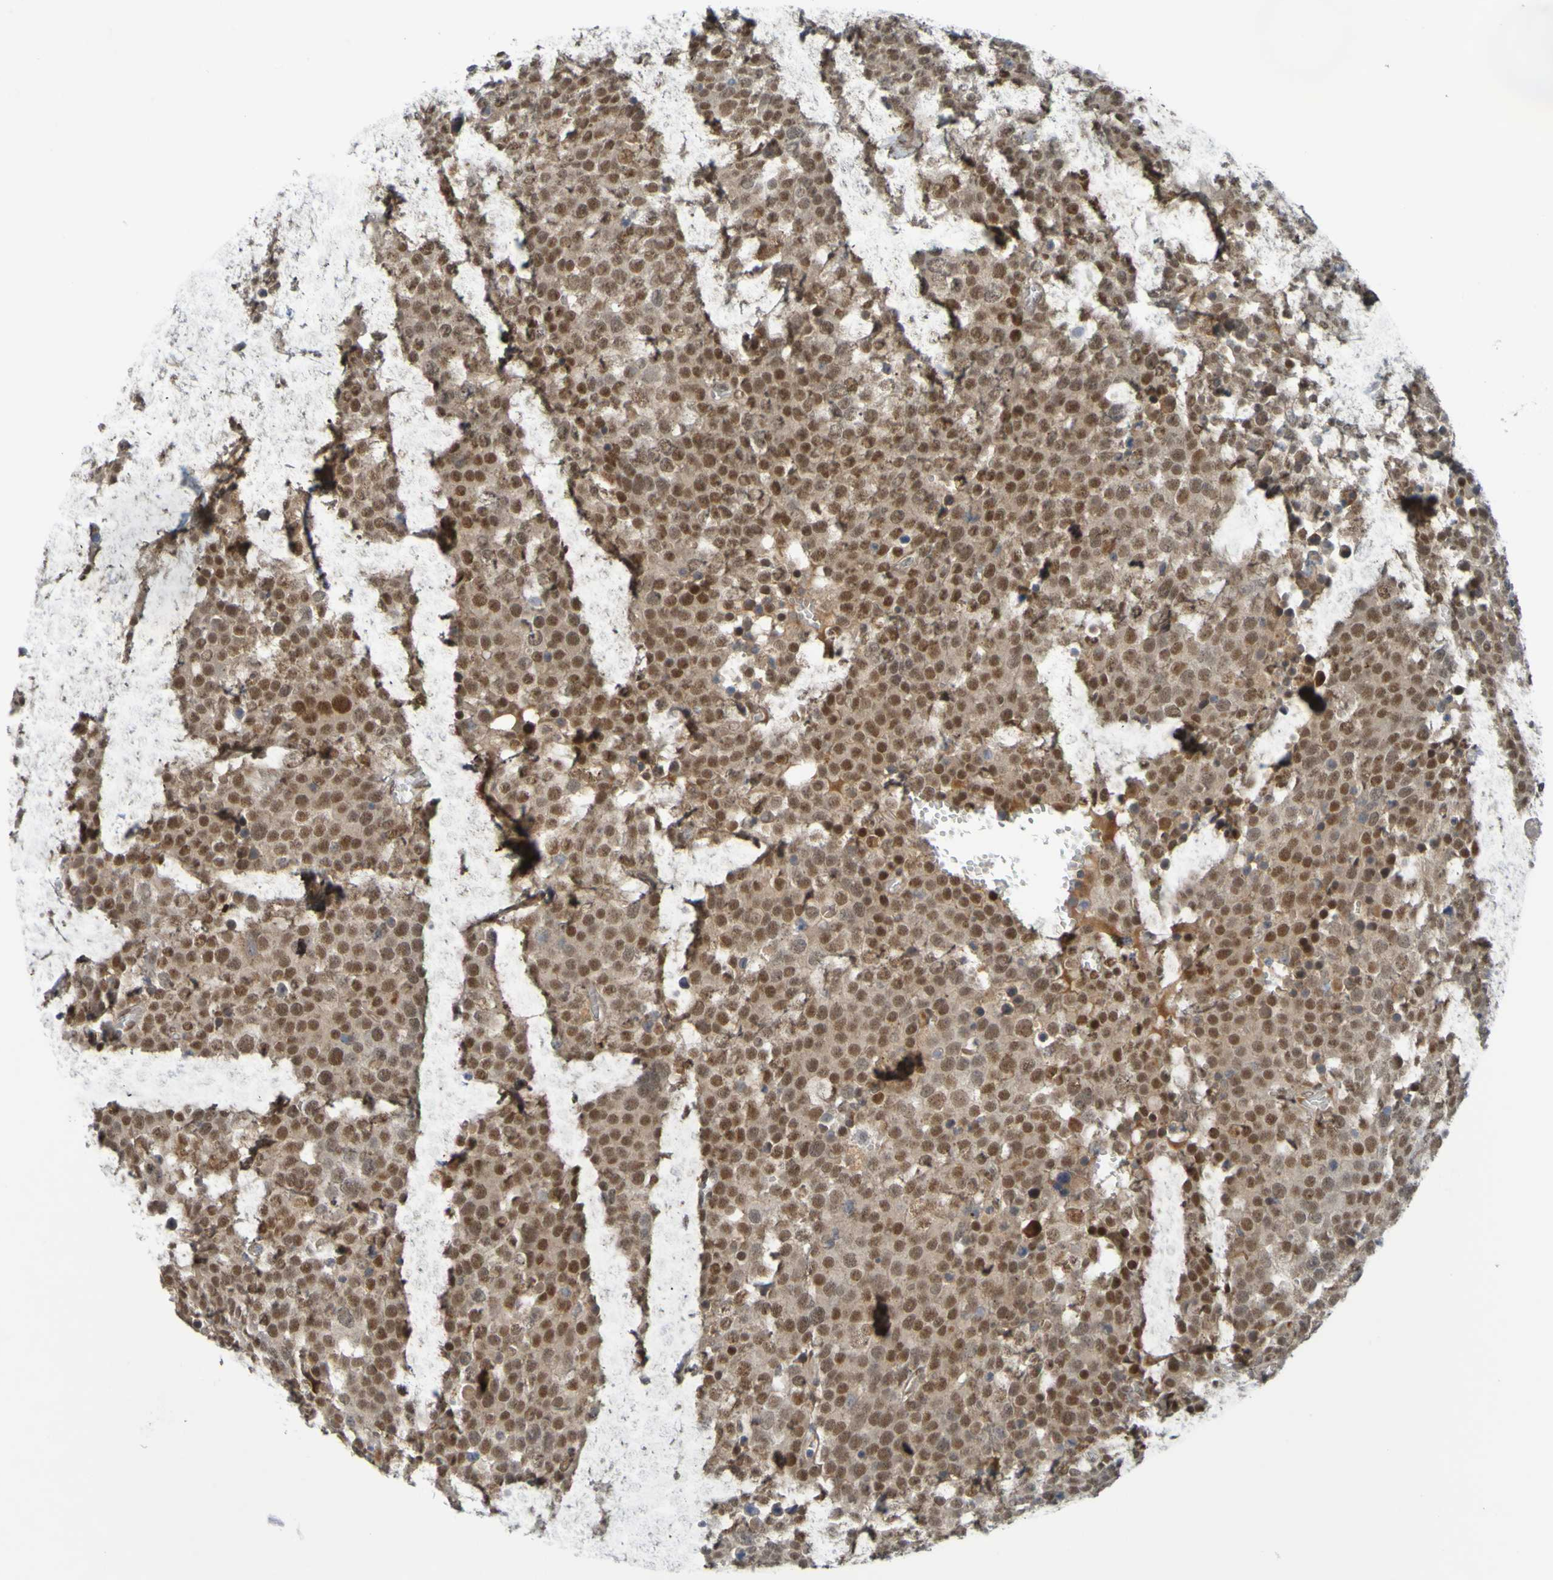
{"staining": {"intensity": "moderate", "quantity": ">75%", "location": "cytoplasmic/membranous,nuclear"}, "tissue": "testis cancer", "cell_type": "Tumor cells", "image_type": "cancer", "snomed": [{"axis": "morphology", "description": "Seminoma, NOS"}, {"axis": "topography", "description": "Testis"}], "caption": "An IHC histopathology image of tumor tissue is shown. Protein staining in brown shows moderate cytoplasmic/membranous and nuclear positivity in testis cancer (seminoma) within tumor cells.", "gene": "MCPH1", "patient": {"sex": "male", "age": 71}}